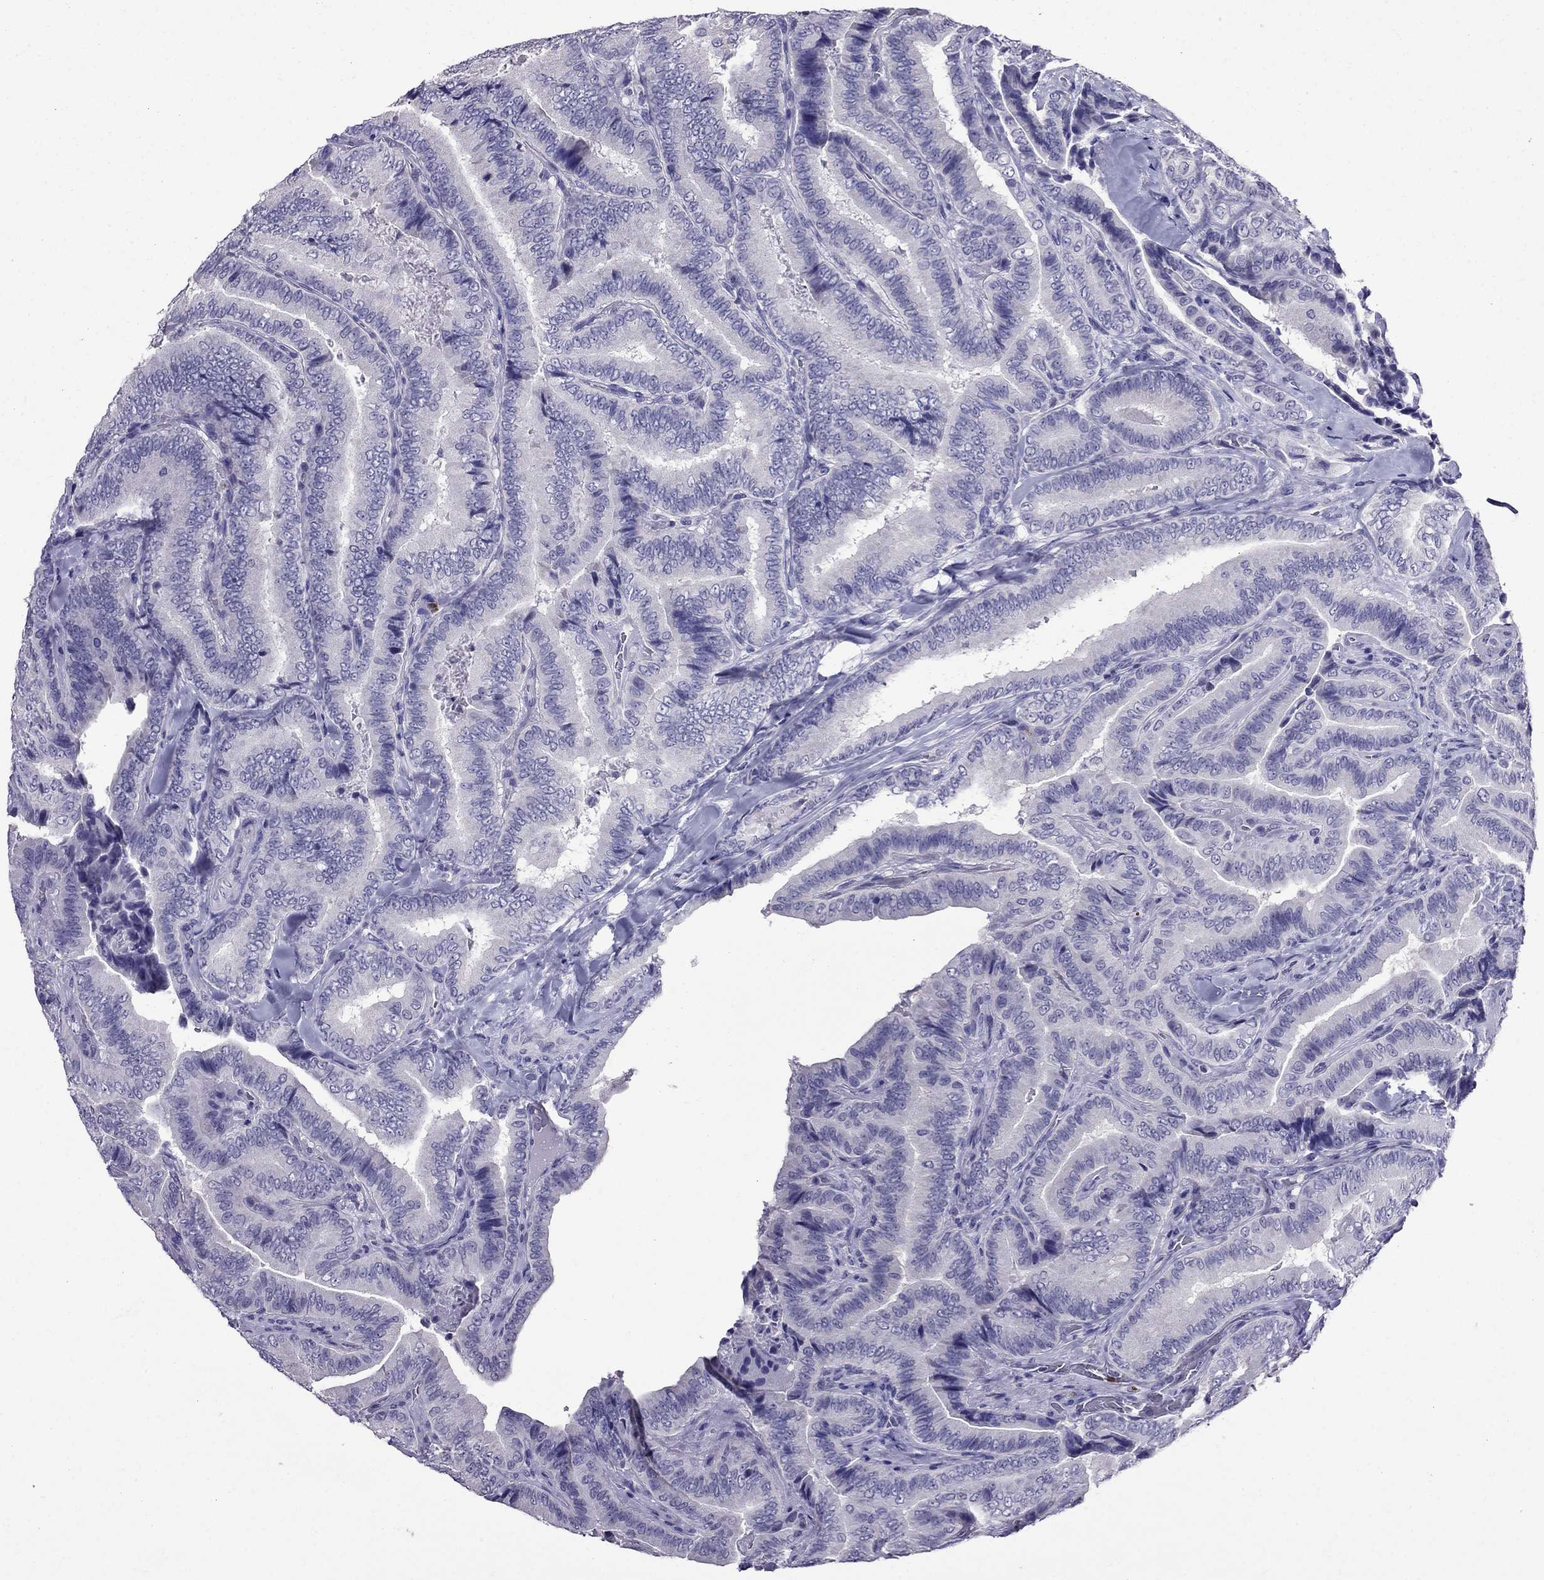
{"staining": {"intensity": "negative", "quantity": "none", "location": "none"}, "tissue": "thyroid cancer", "cell_type": "Tumor cells", "image_type": "cancer", "snomed": [{"axis": "morphology", "description": "Papillary adenocarcinoma, NOS"}, {"axis": "topography", "description": "Thyroid gland"}], "caption": "There is no significant positivity in tumor cells of thyroid papillary adenocarcinoma.", "gene": "OLFM4", "patient": {"sex": "male", "age": 61}}